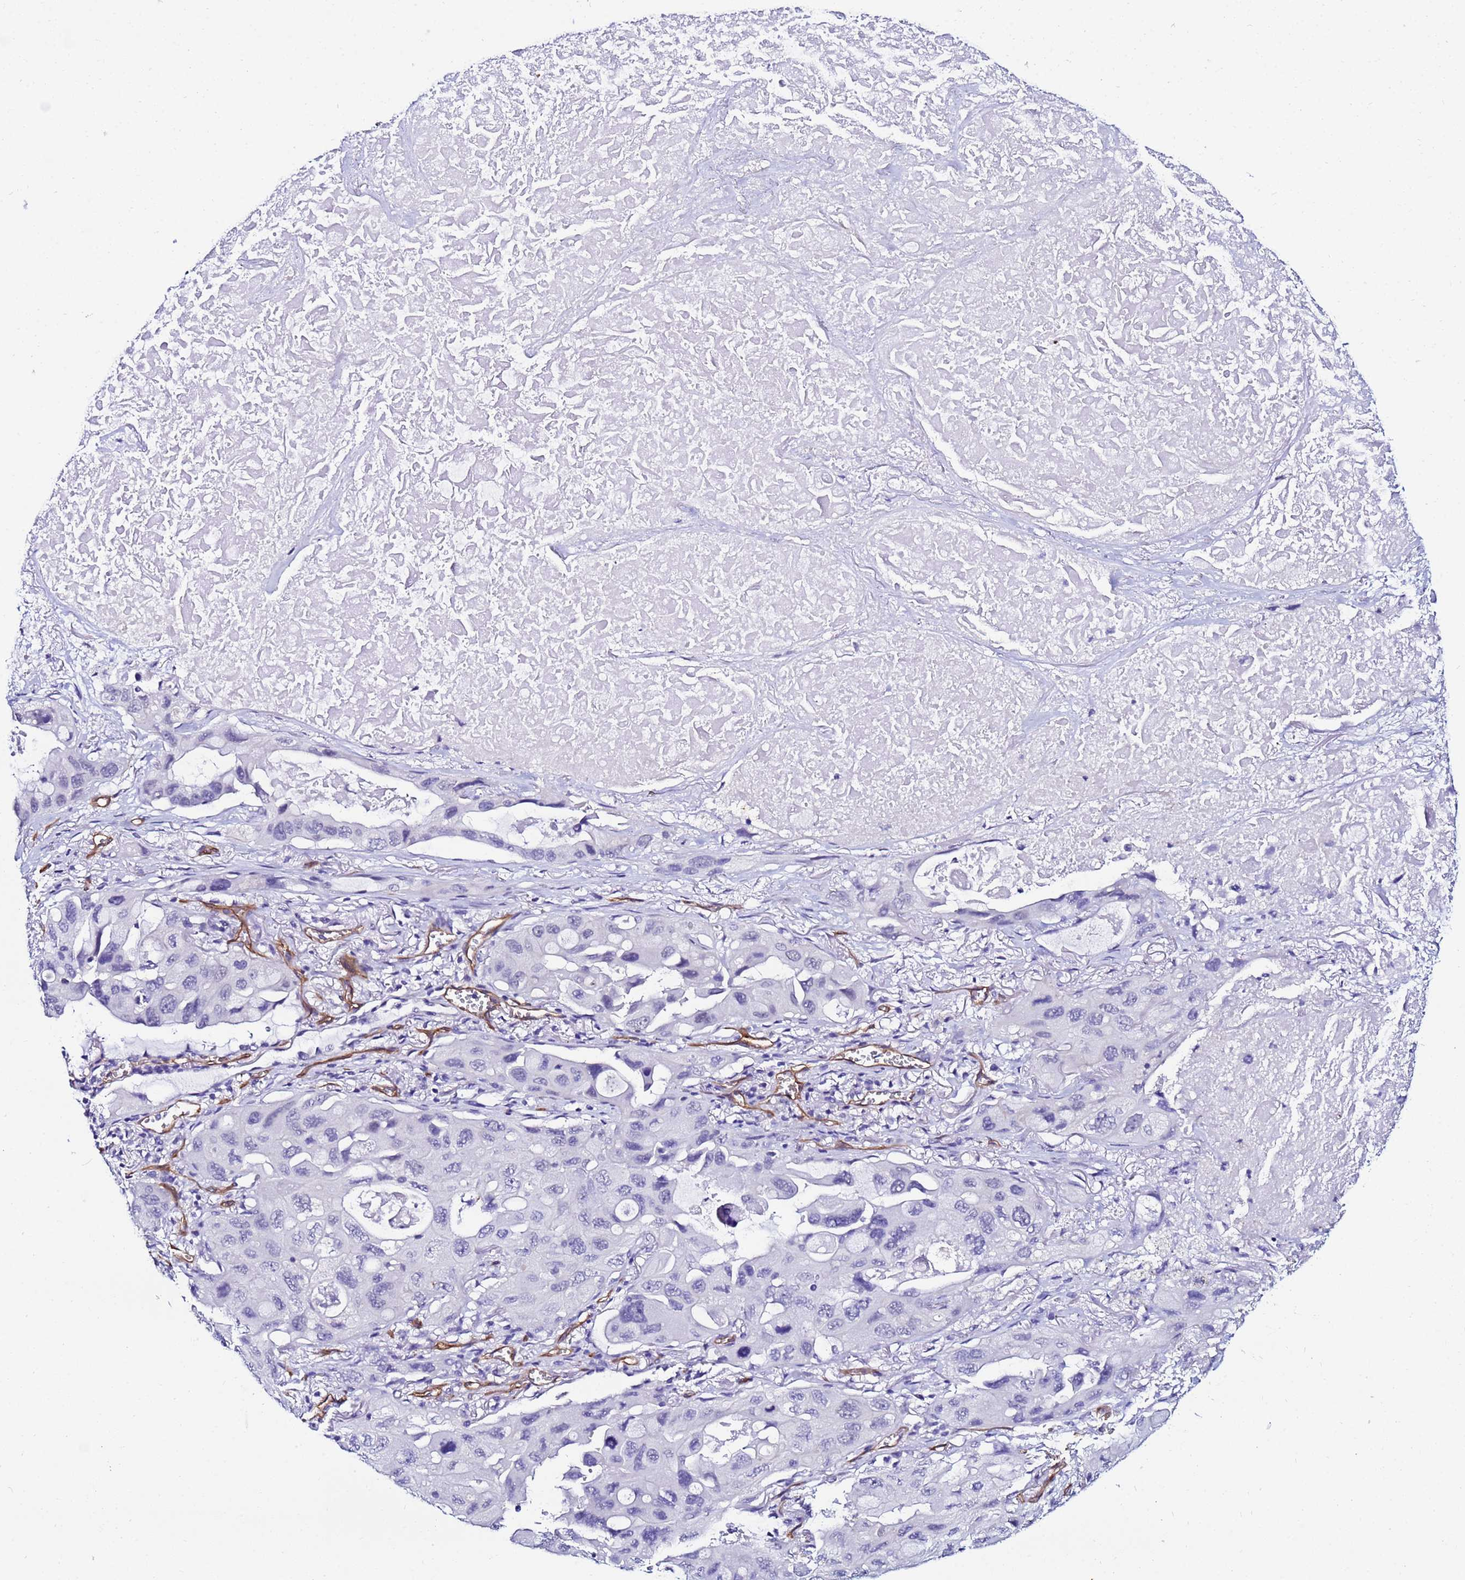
{"staining": {"intensity": "negative", "quantity": "none", "location": "none"}, "tissue": "lung cancer", "cell_type": "Tumor cells", "image_type": "cancer", "snomed": [{"axis": "morphology", "description": "Squamous cell carcinoma, NOS"}, {"axis": "topography", "description": "Lung"}], "caption": "Immunohistochemical staining of human lung cancer (squamous cell carcinoma) reveals no significant staining in tumor cells. (DAB (3,3'-diaminobenzidine) immunohistochemistry (IHC) visualized using brightfield microscopy, high magnification).", "gene": "DEFB104A", "patient": {"sex": "female", "age": 73}}